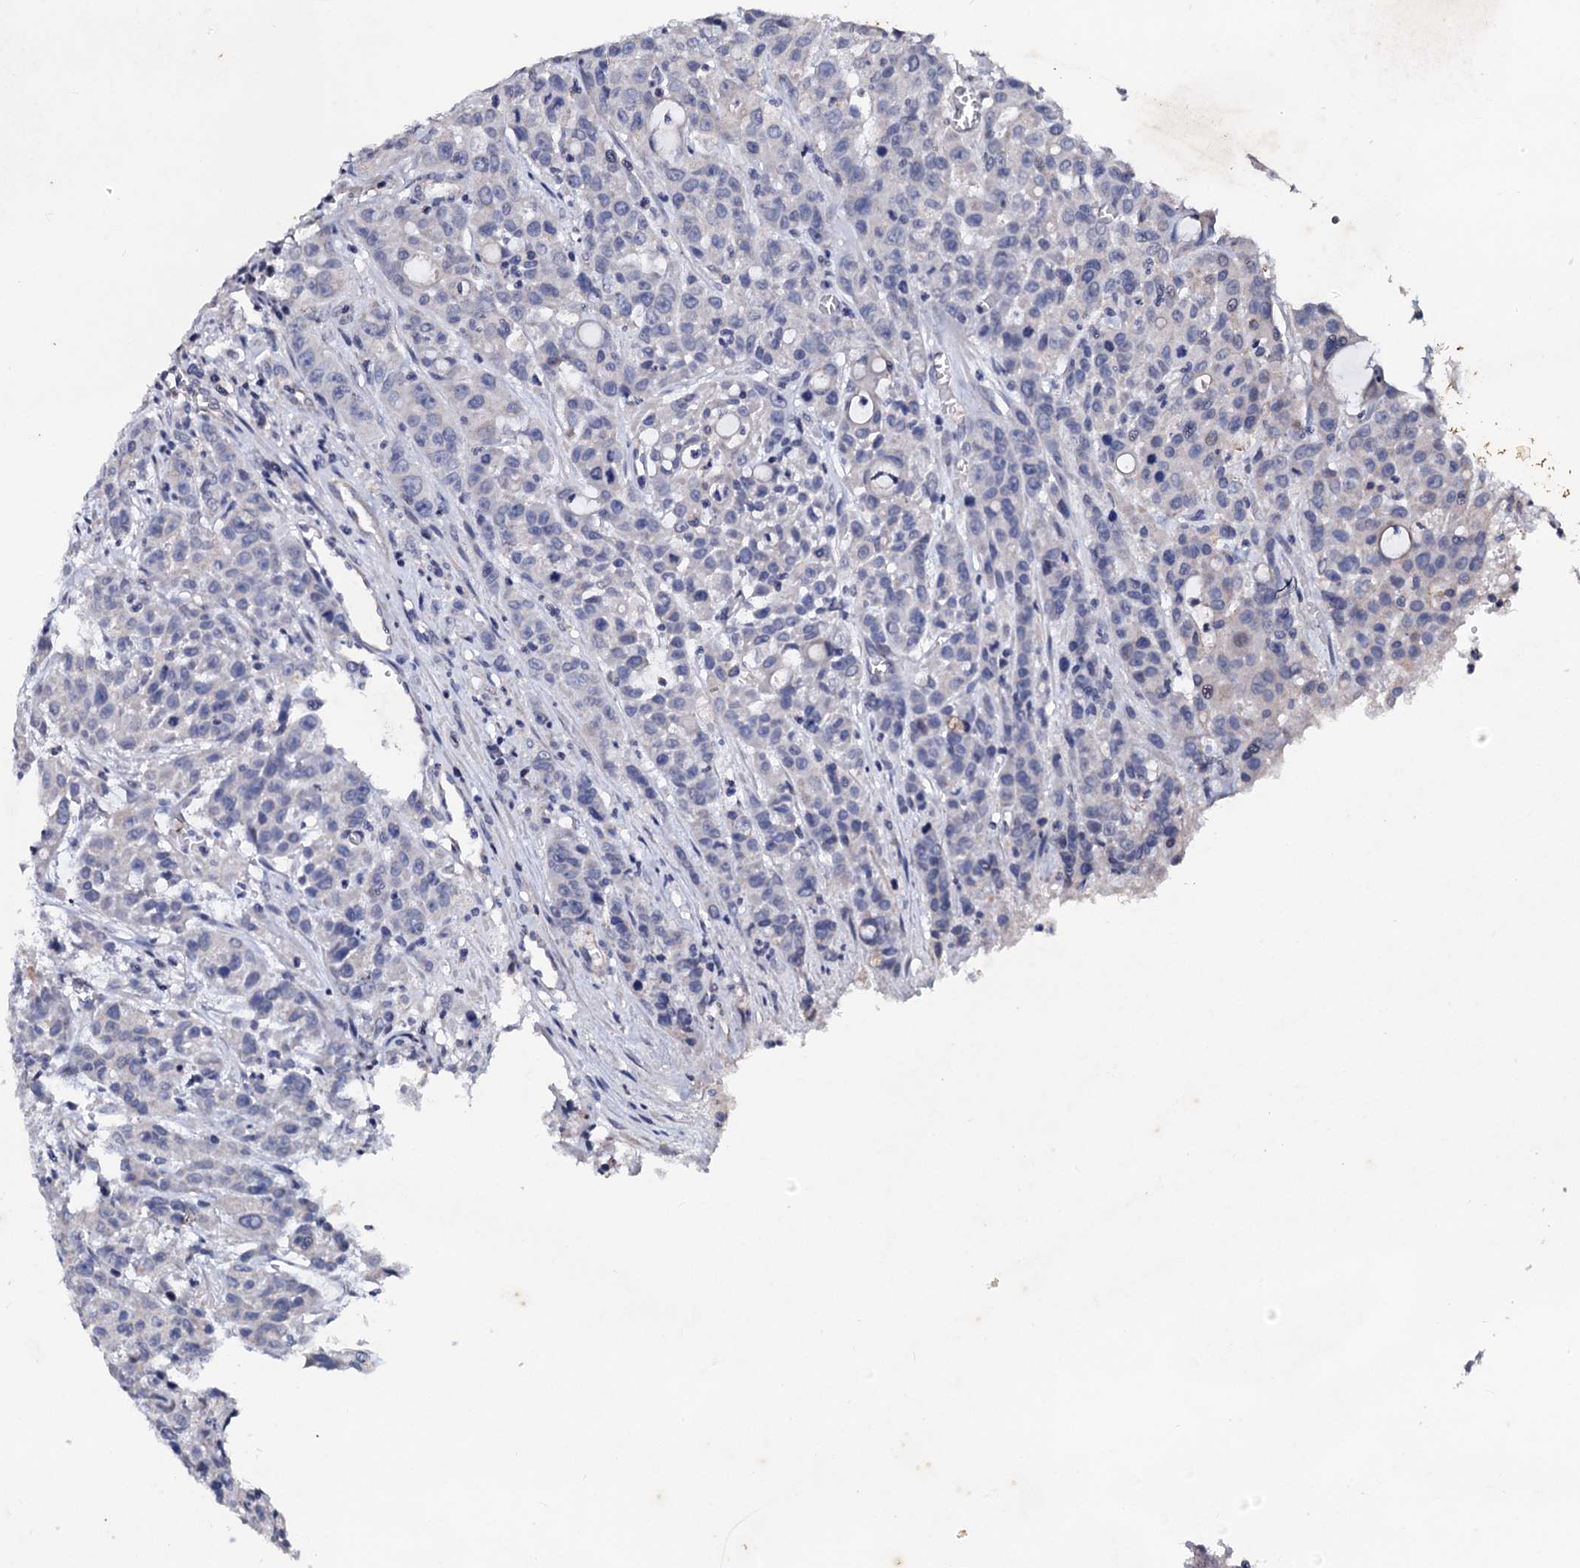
{"staining": {"intensity": "negative", "quantity": "none", "location": "none"}, "tissue": "colorectal cancer", "cell_type": "Tumor cells", "image_type": "cancer", "snomed": [{"axis": "morphology", "description": "Adenocarcinoma, NOS"}, {"axis": "topography", "description": "Colon"}], "caption": "Immunohistochemistry of human colorectal cancer (adenocarcinoma) demonstrates no positivity in tumor cells.", "gene": "SLC37A4", "patient": {"sex": "male", "age": 62}}